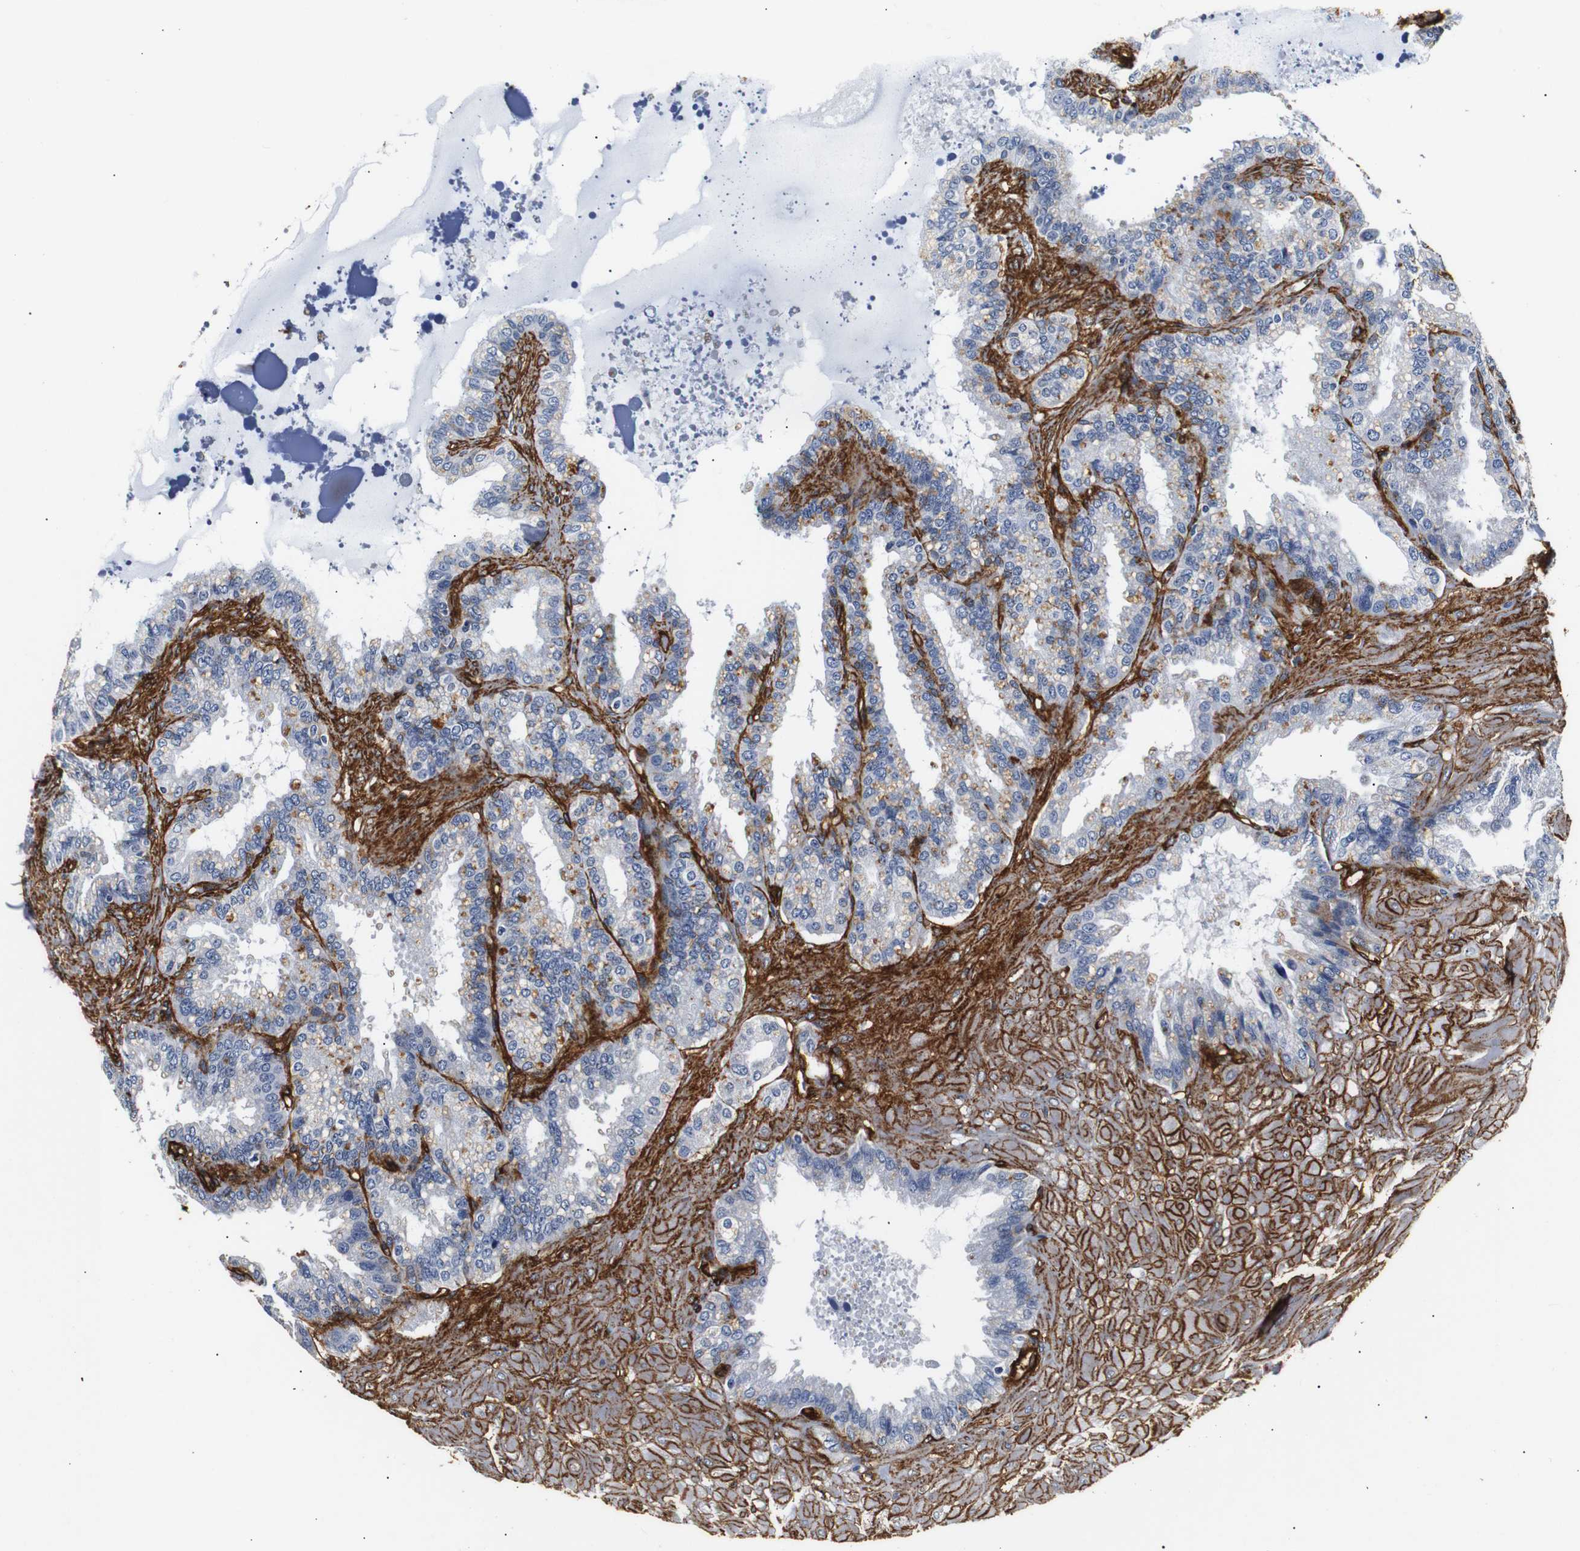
{"staining": {"intensity": "moderate", "quantity": "<25%", "location": "cytoplasmic/membranous"}, "tissue": "seminal vesicle", "cell_type": "Glandular cells", "image_type": "normal", "snomed": [{"axis": "morphology", "description": "Normal tissue, NOS"}, {"axis": "topography", "description": "Seminal veicle"}], "caption": "Immunohistochemical staining of normal human seminal vesicle displays moderate cytoplasmic/membranous protein staining in approximately <25% of glandular cells.", "gene": "CAV2", "patient": {"sex": "male", "age": 46}}